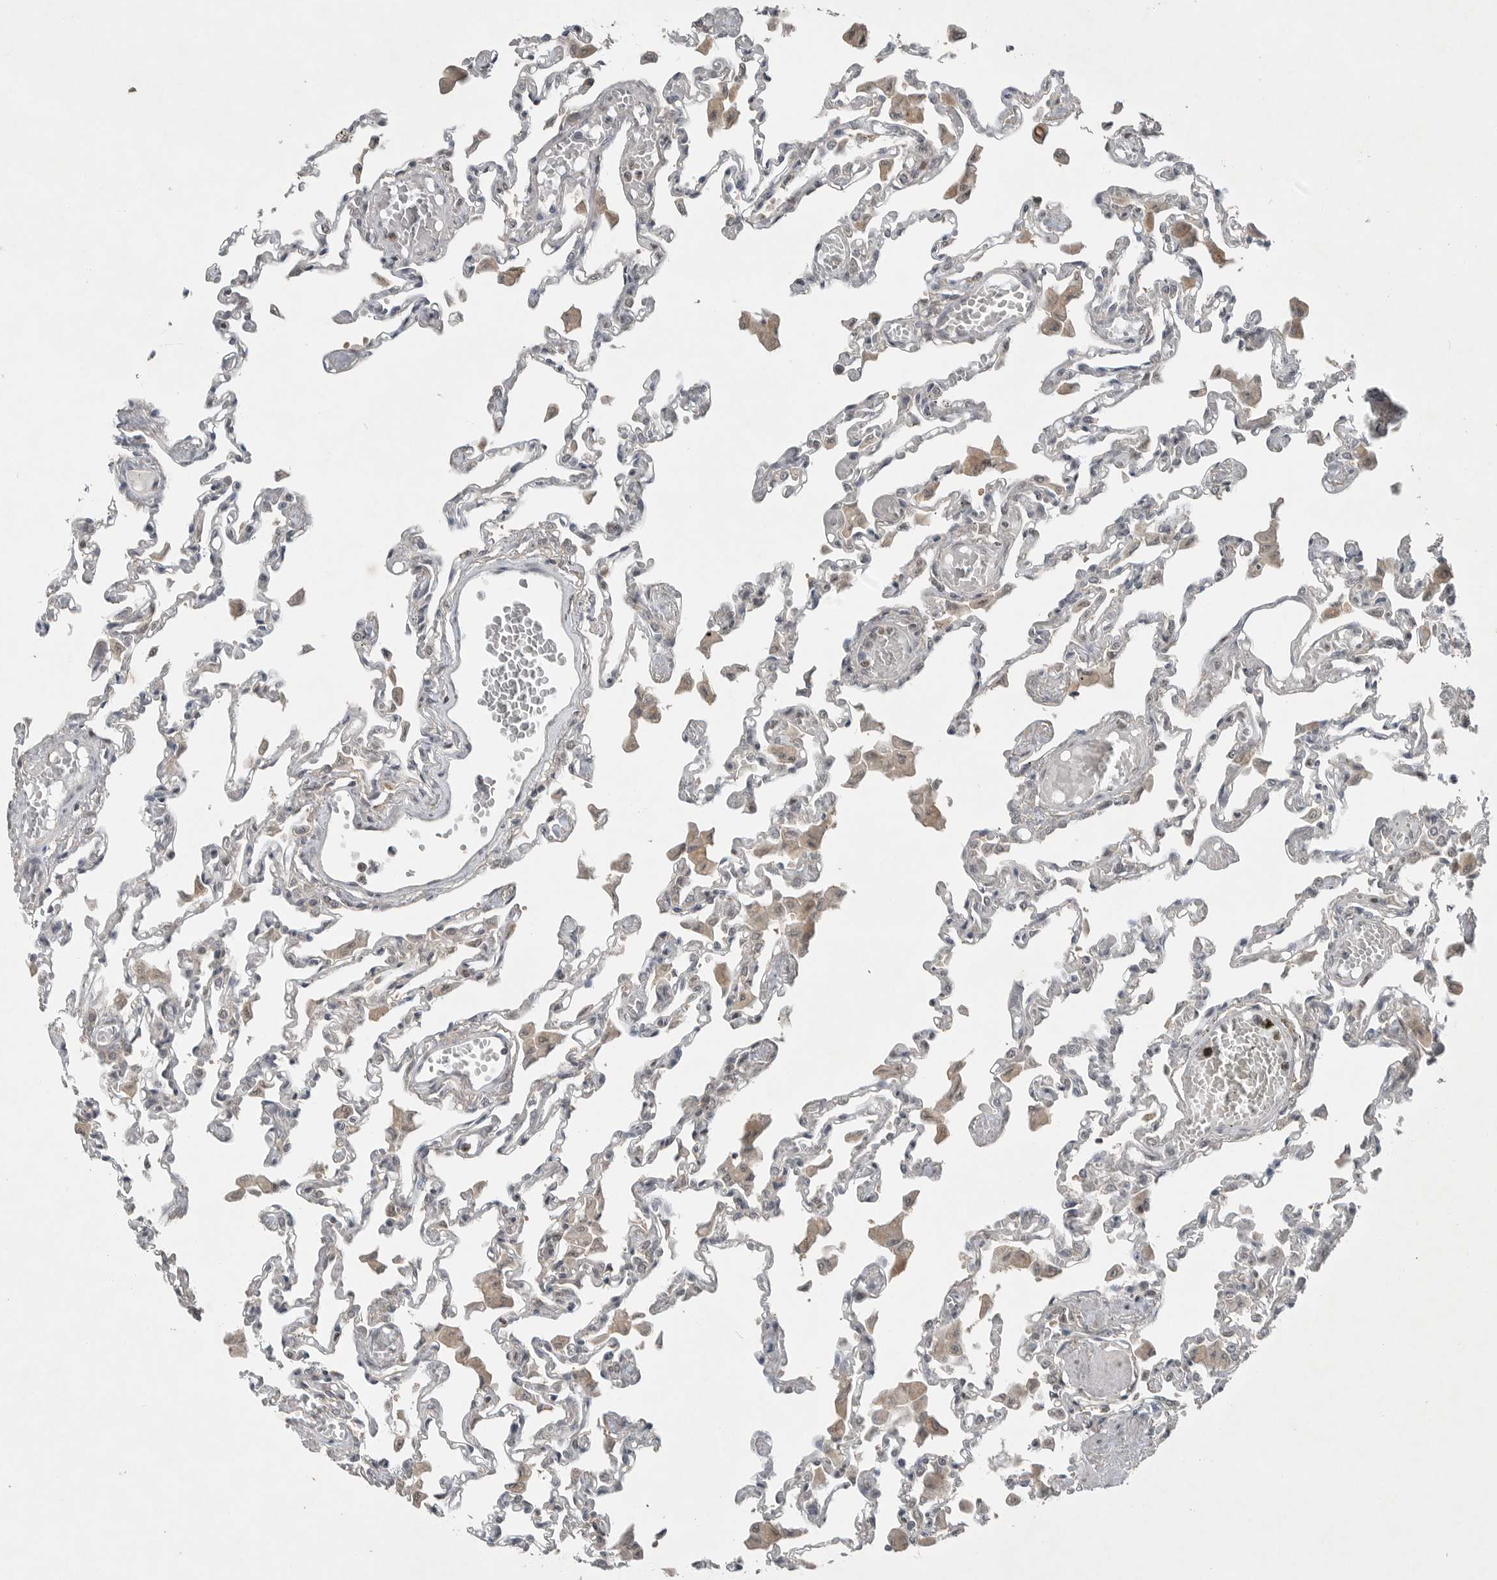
{"staining": {"intensity": "negative", "quantity": "none", "location": "none"}, "tissue": "lung", "cell_type": "Alveolar cells", "image_type": "normal", "snomed": [{"axis": "morphology", "description": "Normal tissue, NOS"}, {"axis": "topography", "description": "Bronchus"}, {"axis": "topography", "description": "Lung"}], "caption": "A high-resolution micrograph shows IHC staining of normal lung, which reveals no significant expression in alveolar cells.", "gene": "MFAP3L", "patient": {"sex": "female", "age": 49}}